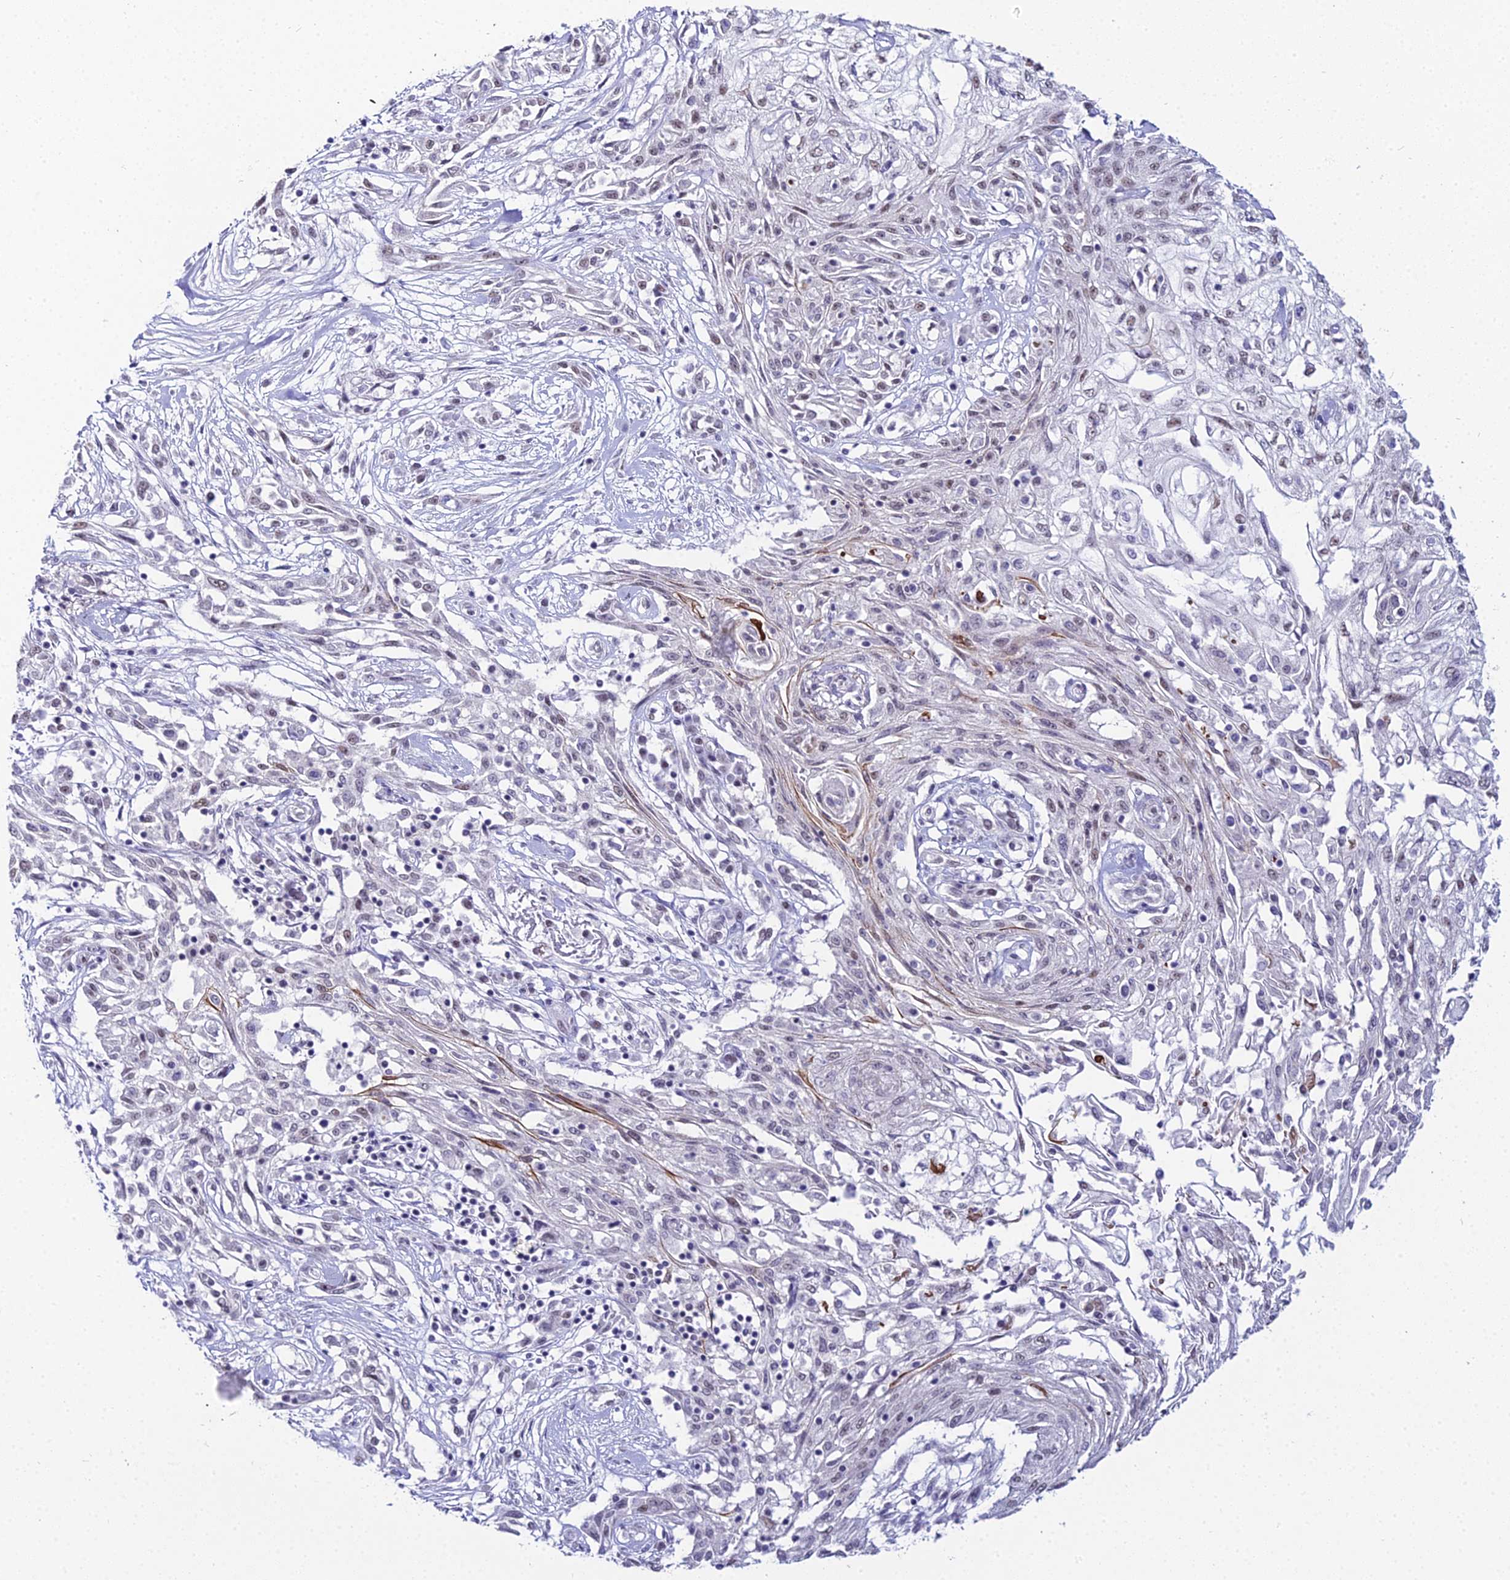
{"staining": {"intensity": "weak", "quantity": "<25%", "location": "nuclear"}, "tissue": "skin cancer", "cell_type": "Tumor cells", "image_type": "cancer", "snomed": [{"axis": "morphology", "description": "Squamous cell carcinoma, NOS"}, {"axis": "morphology", "description": "Squamous cell carcinoma, metastatic, NOS"}, {"axis": "topography", "description": "Skin"}, {"axis": "topography", "description": "Lymph node"}], "caption": "This is an immunohistochemistry (IHC) histopathology image of human skin cancer. There is no staining in tumor cells.", "gene": "RBM12", "patient": {"sex": "male", "age": 75}}